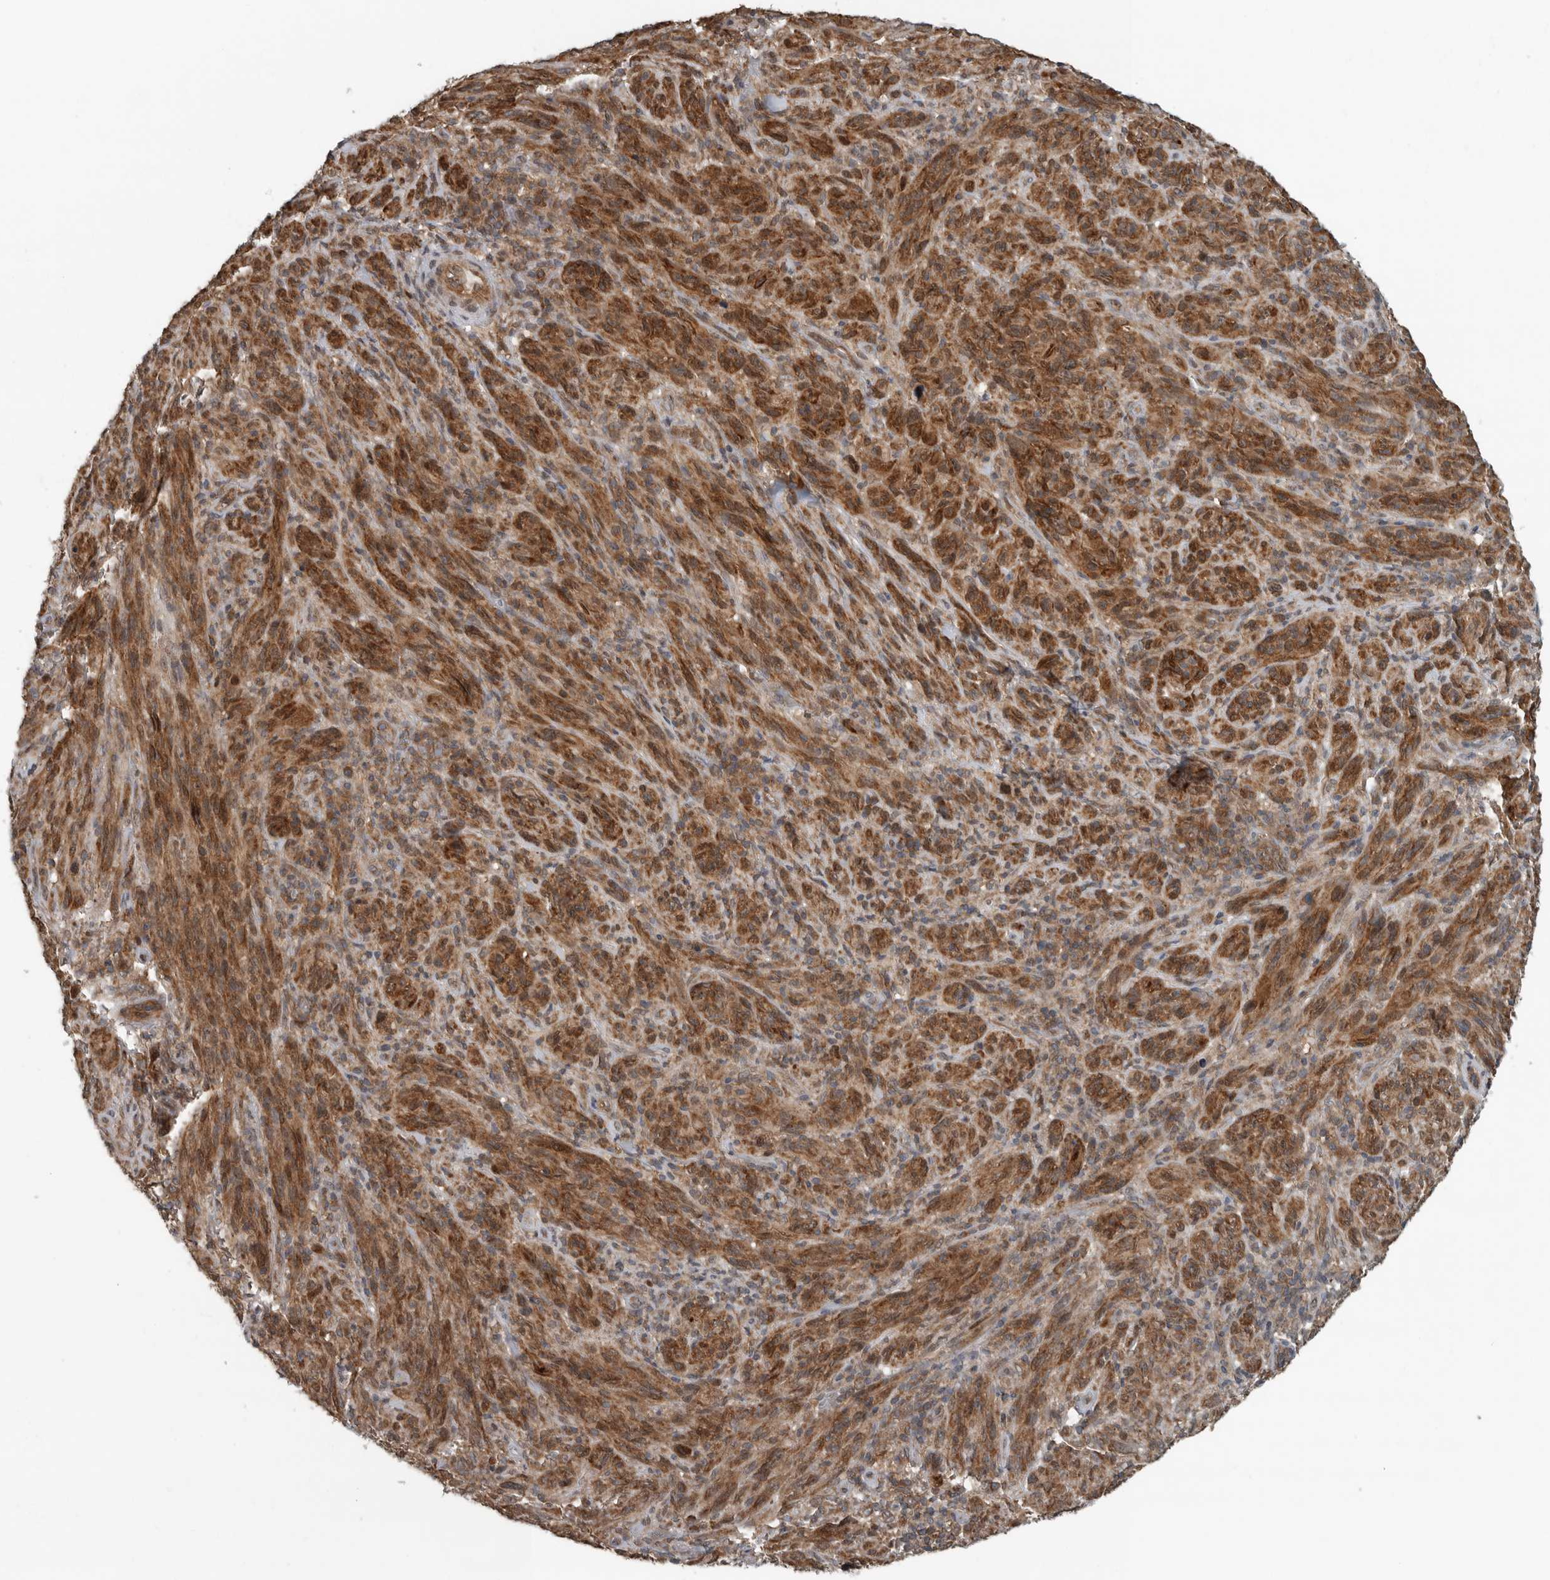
{"staining": {"intensity": "strong", "quantity": ">75%", "location": "cytoplasmic/membranous"}, "tissue": "melanoma", "cell_type": "Tumor cells", "image_type": "cancer", "snomed": [{"axis": "morphology", "description": "Malignant melanoma, NOS"}, {"axis": "topography", "description": "Skin of head"}], "caption": "Malignant melanoma was stained to show a protein in brown. There is high levels of strong cytoplasmic/membranous staining in approximately >75% of tumor cells.", "gene": "AMFR", "patient": {"sex": "male", "age": 96}}